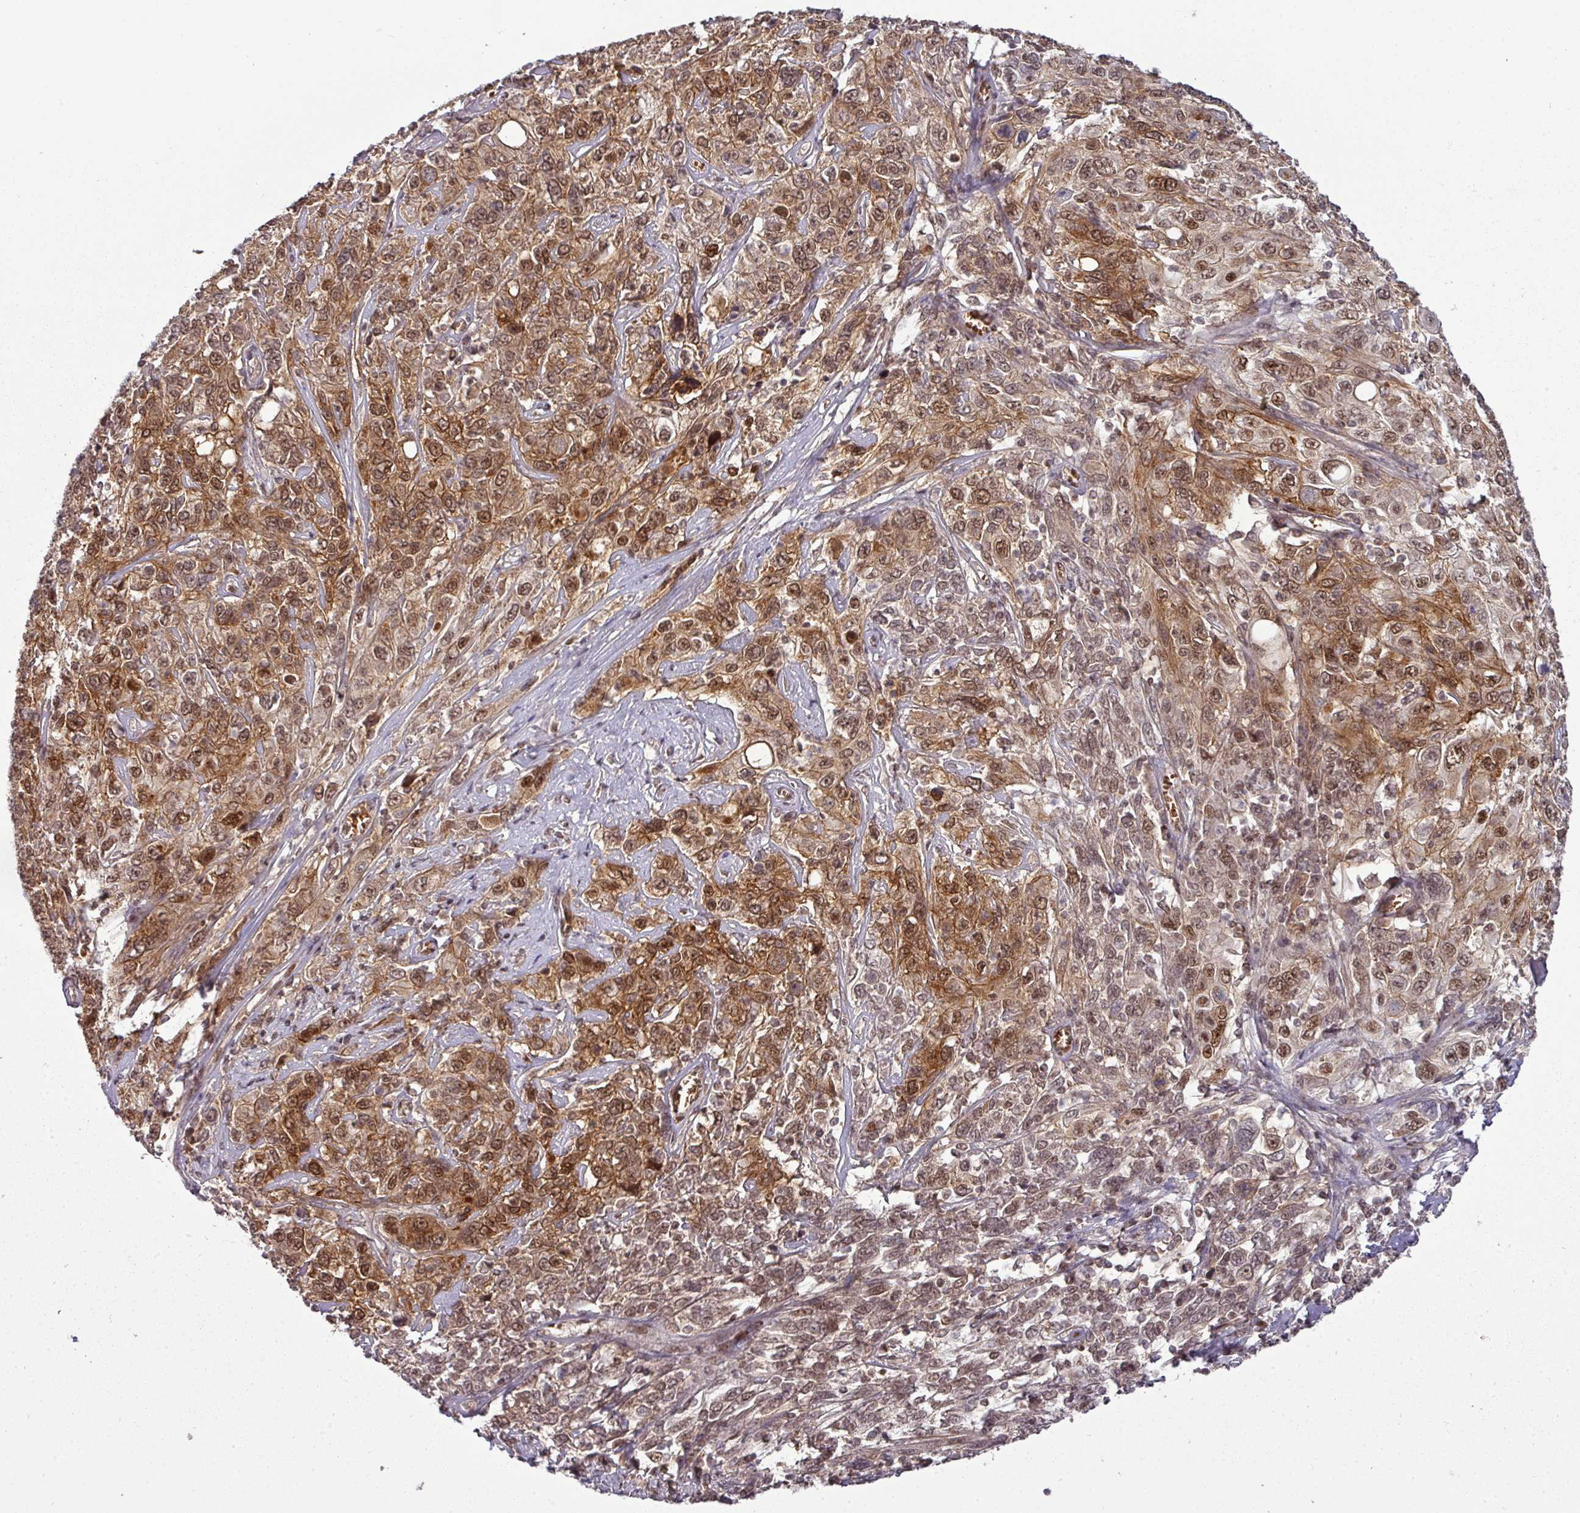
{"staining": {"intensity": "moderate", "quantity": ">75%", "location": "cytoplasmic/membranous,nuclear"}, "tissue": "cervical cancer", "cell_type": "Tumor cells", "image_type": "cancer", "snomed": [{"axis": "morphology", "description": "Squamous cell carcinoma, NOS"}, {"axis": "topography", "description": "Cervix"}], "caption": "High-power microscopy captured an immunohistochemistry (IHC) micrograph of cervical squamous cell carcinoma, revealing moderate cytoplasmic/membranous and nuclear positivity in about >75% of tumor cells.", "gene": "CIC", "patient": {"sex": "female", "age": 46}}